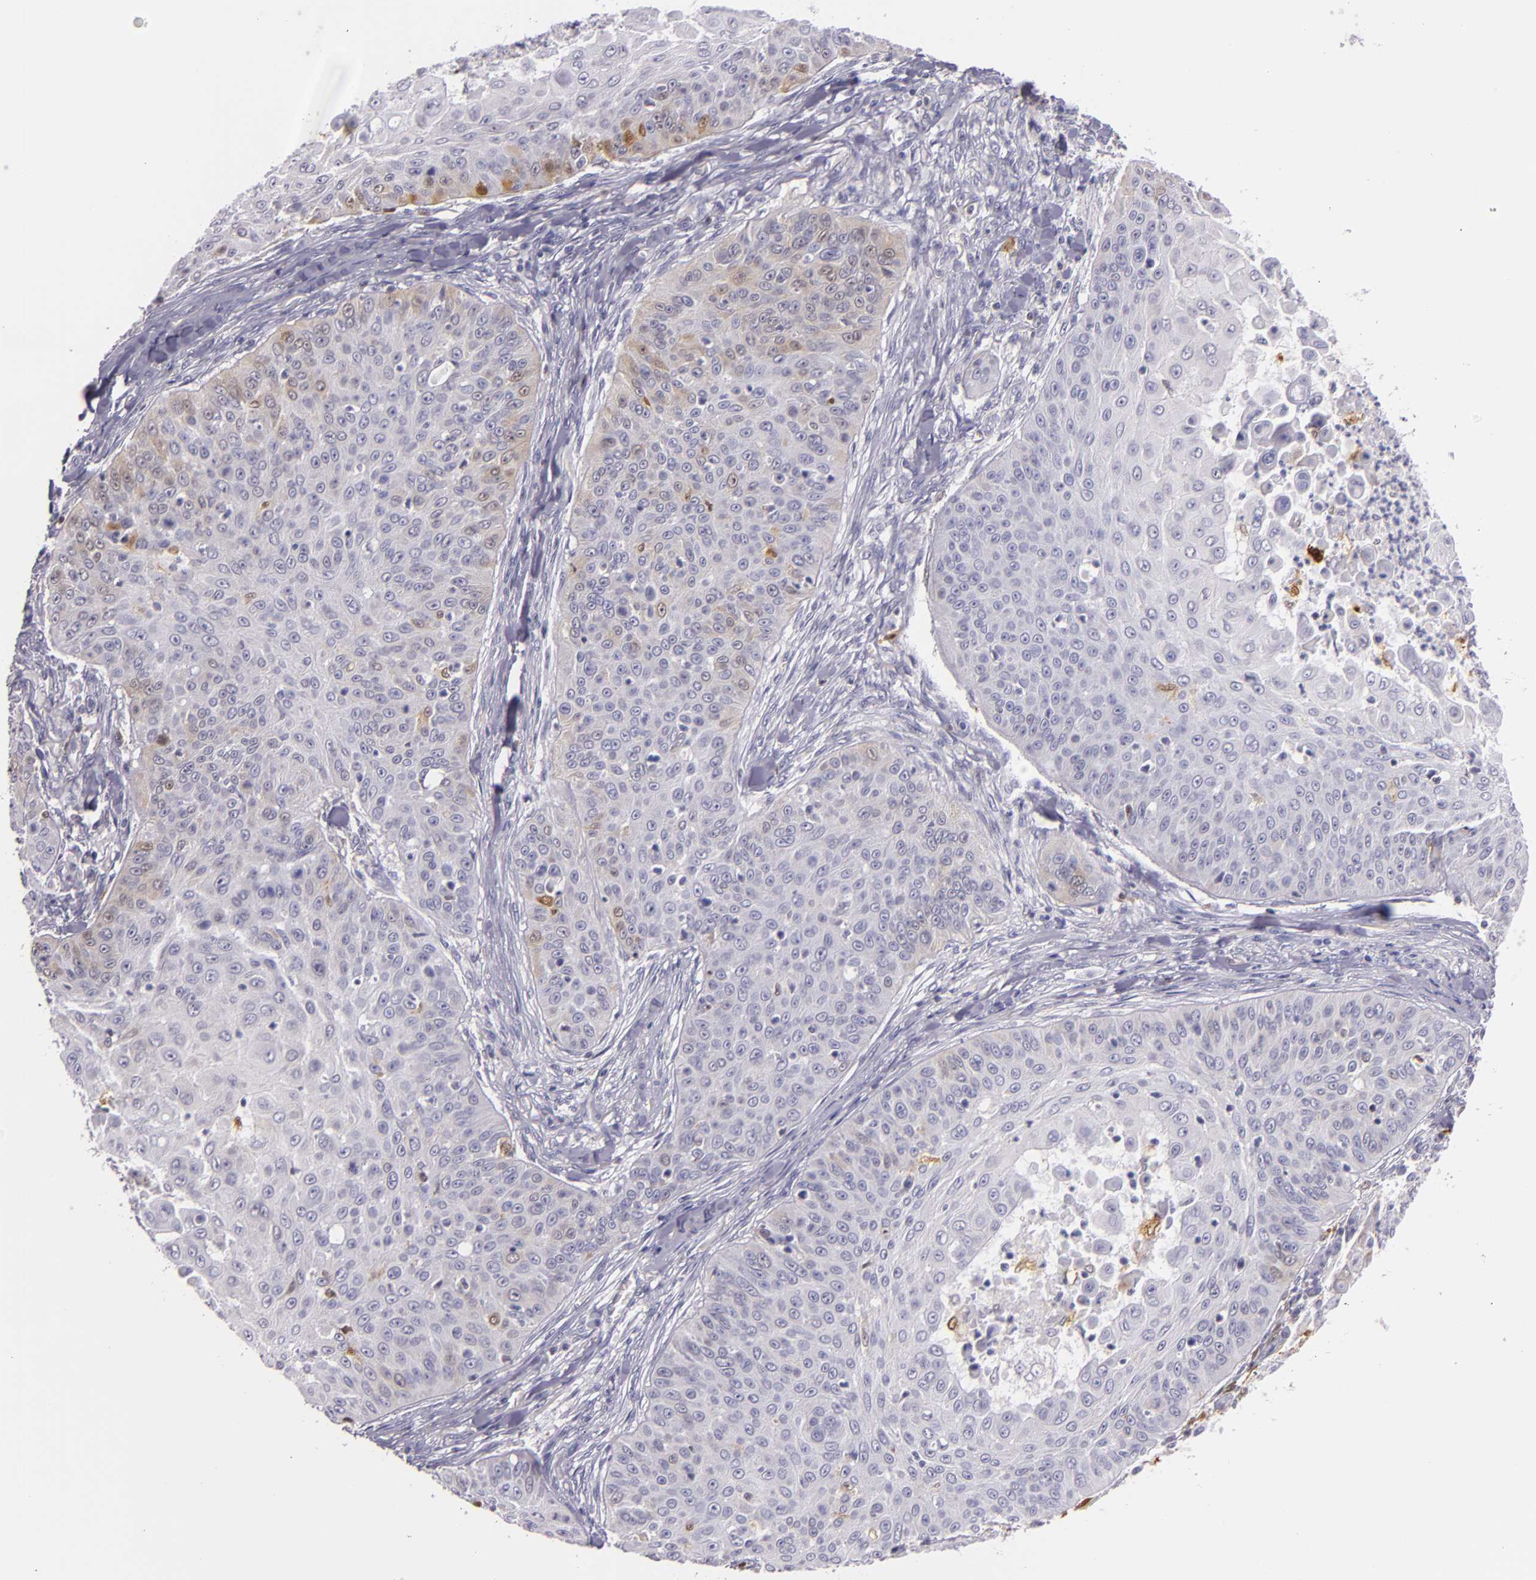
{"staining": {"intensity": "weak", "quantity": "<25%", "location": "nuclear"}, "tissue": "skin cancer", "cell_type": "Tumor cells", "image_type": "cancer", "snomed": [{"axis": "morphology", "description": "Squamous cell carcinoma, NOS"}, {"axis": "topography", "description": "Skin"}], "caption": "Protein analysis of skin cancer demonstrates no significant positivity in tumor cells.", "gene": "MT1A", "patient": {"sex": "male", "age": 82}}